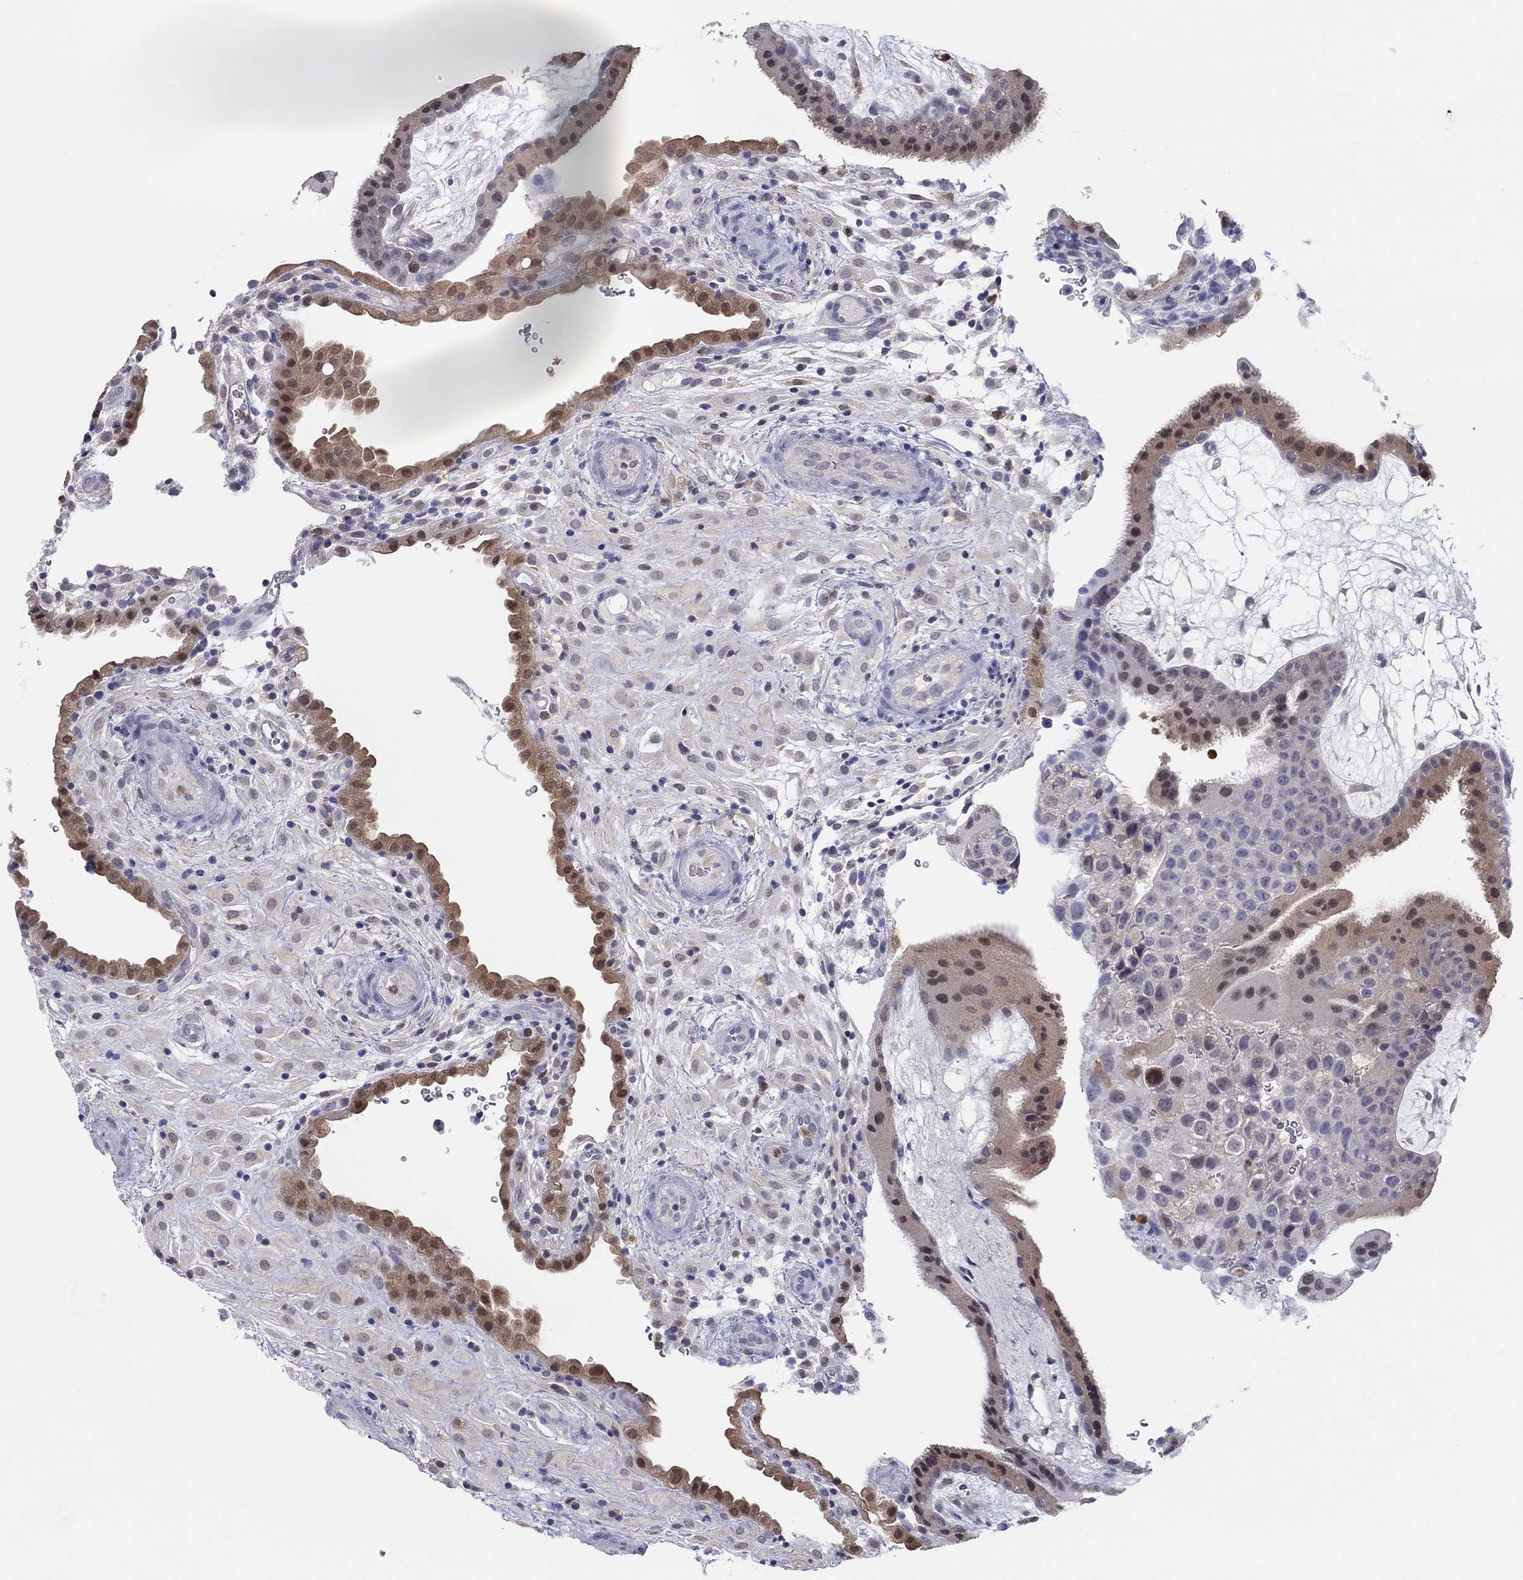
{"staining": {"intensity": "negative", "quantity": "none", "location": "none"}, "tissue": "placenta", "cell_type": "Decidual cells", "image_type": "normal", "snomed": [{"axis": "morphology", "description": "Normal tissue, NOS"}, {"axis": "topography", "description": "Placenta"}], "caption": "Immunohistochemistry histopathology image of normal placenta: human placenta stained with DAB (3,3'-diaminobenzidine) demonstrates no significant protein staining in decidual cells.", "gene": "PDXK", "patient": {"sex": "female", "age": 19}}